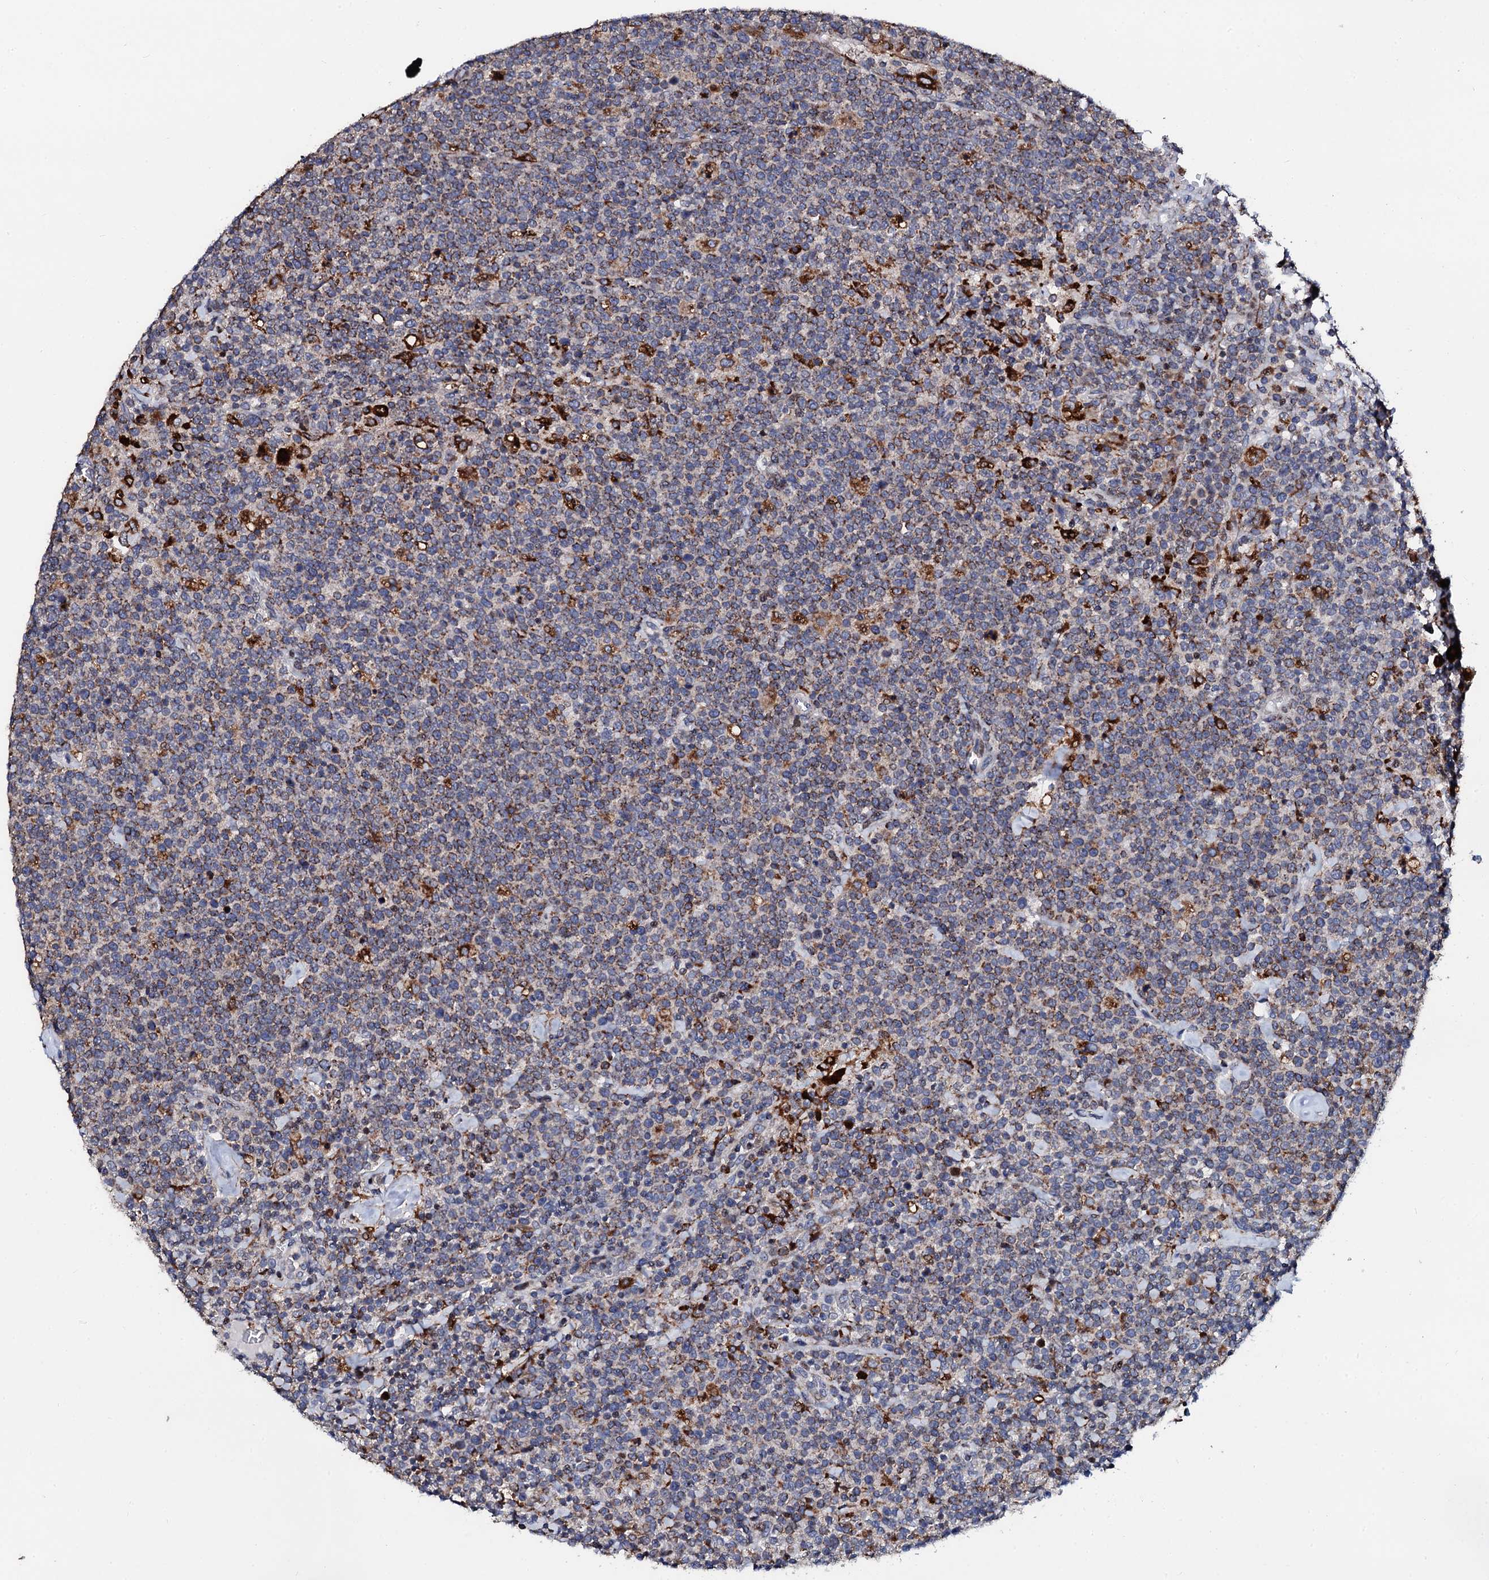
{"staining": {"intensity": "moderate", "quantity": "<25%", "location": "cytoplasmic/membranous"}, "tissue": "lymphoma", "cell_type": "Tumor cells", "image_type": "cancer", "snomed": [{"axis": "morphology", "description": "Malignant lymphoma, non-Hodgkin's type, High grade"}, {"axis": "topography", "description": "Lymph node"}], "caption": "DAB (3,3'-diaminobenzidine) immunohistochemical staining of human lymphoma reveals moderate cytoplasmic/membranous protein positivity in about <25% of tumor cells. Nuclei are stained in blue.", "gene": "TCIRG1", "patient": {"sex": "male", "age": 61}}